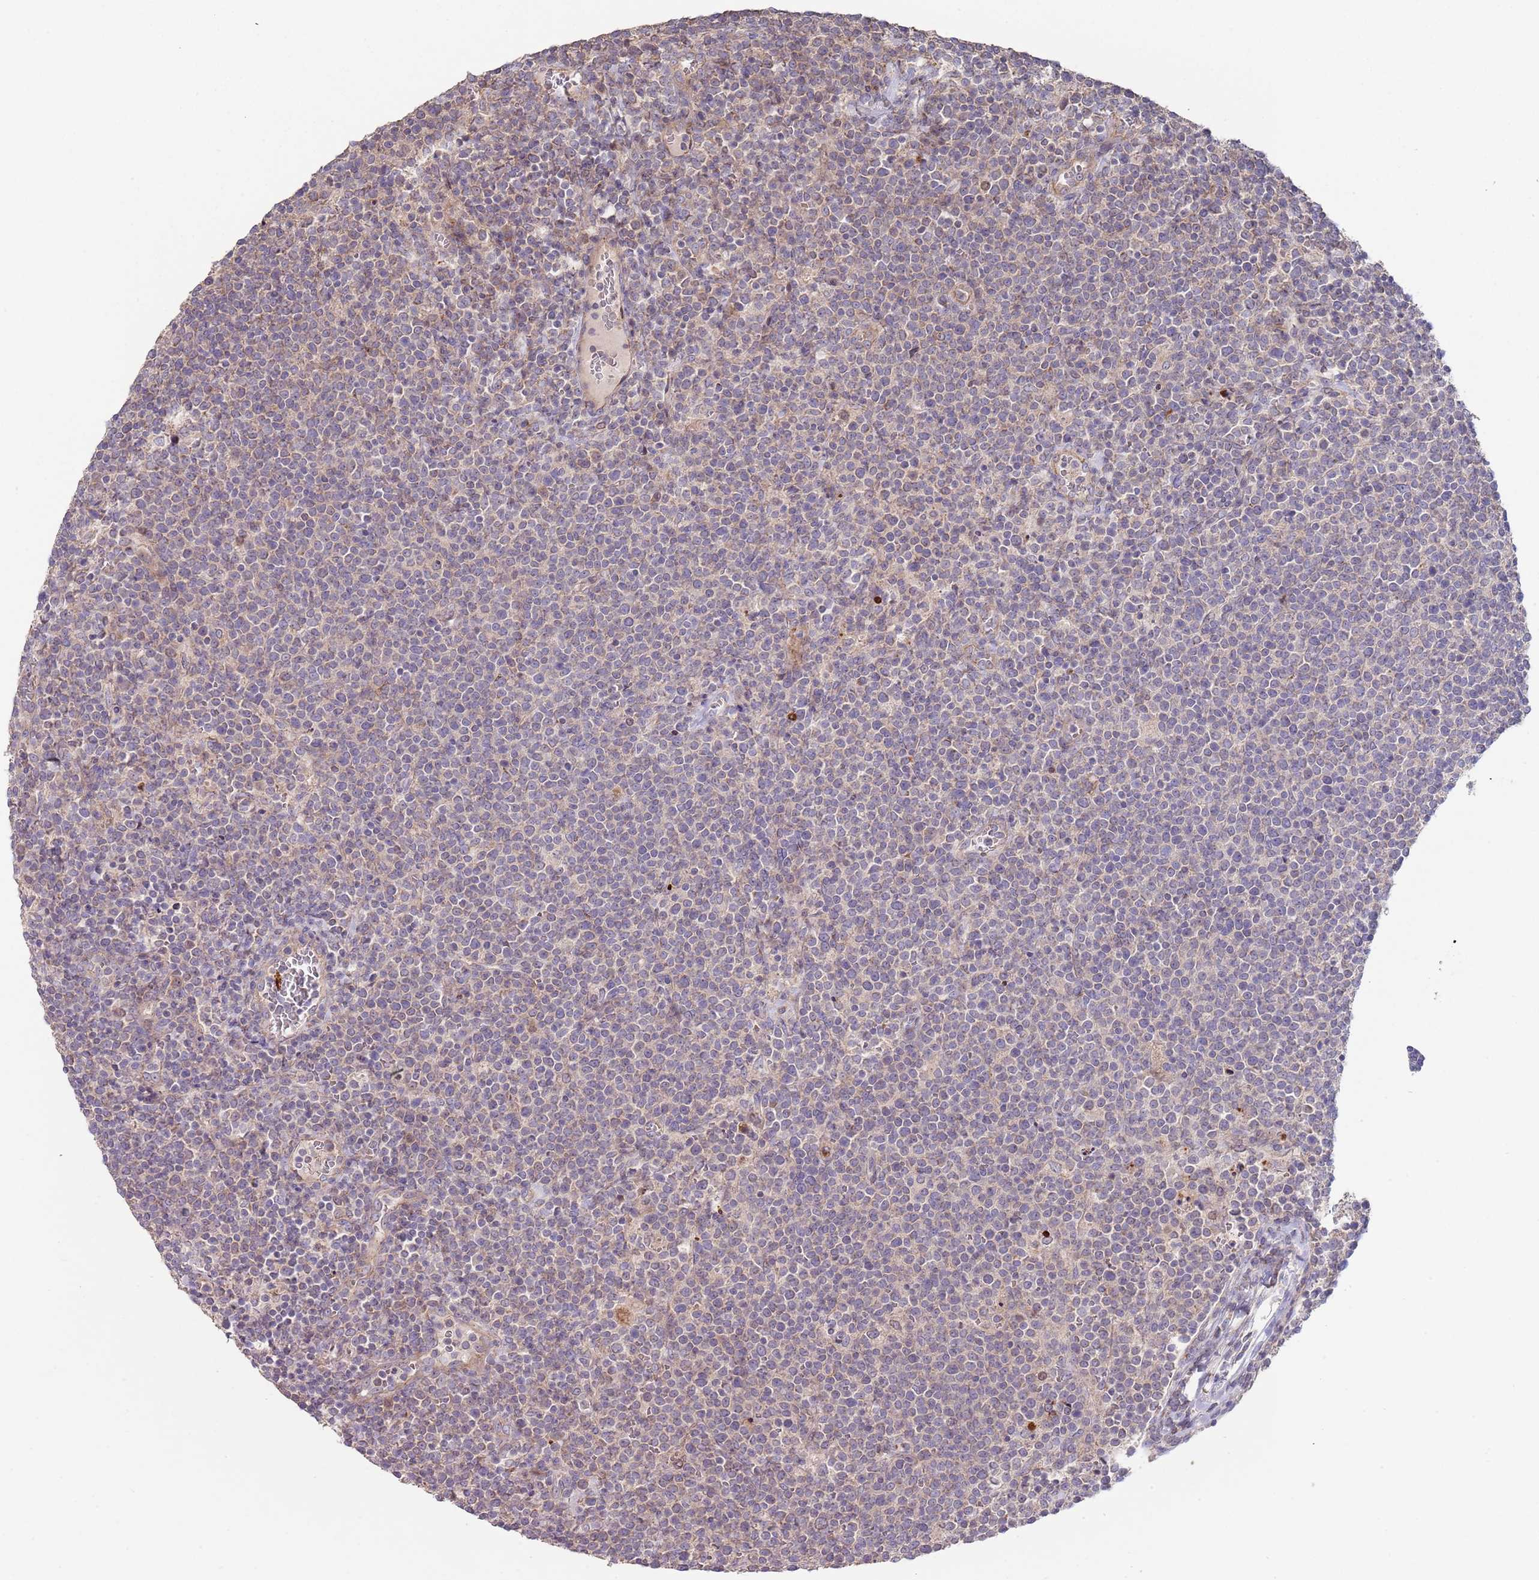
{"staining": {"intensity": "weak", "quantity": "<25%", "location": "cytoplasmic/membranous"}, "tissue": "lymphoma", "cell_type": "Tumor cells", "image_type": "cancer", "snomed": [{"axis": "morphology", "description": "Malignant lymphoma, non-Hodgkin's type, High grade"}, {"axis": "topography", "description": "Lymph node"}], "caption": "Tumor cells are negative for brown protein staining in lymphoma. Brightfield microscopy of IHC stained with DAB (3,3'-diaminobenzidine) (brown) and hematoxylin (blue), captured at high magnification.", "gene": "ABCC10", "patient": {"sex": "male", "age": 61}}